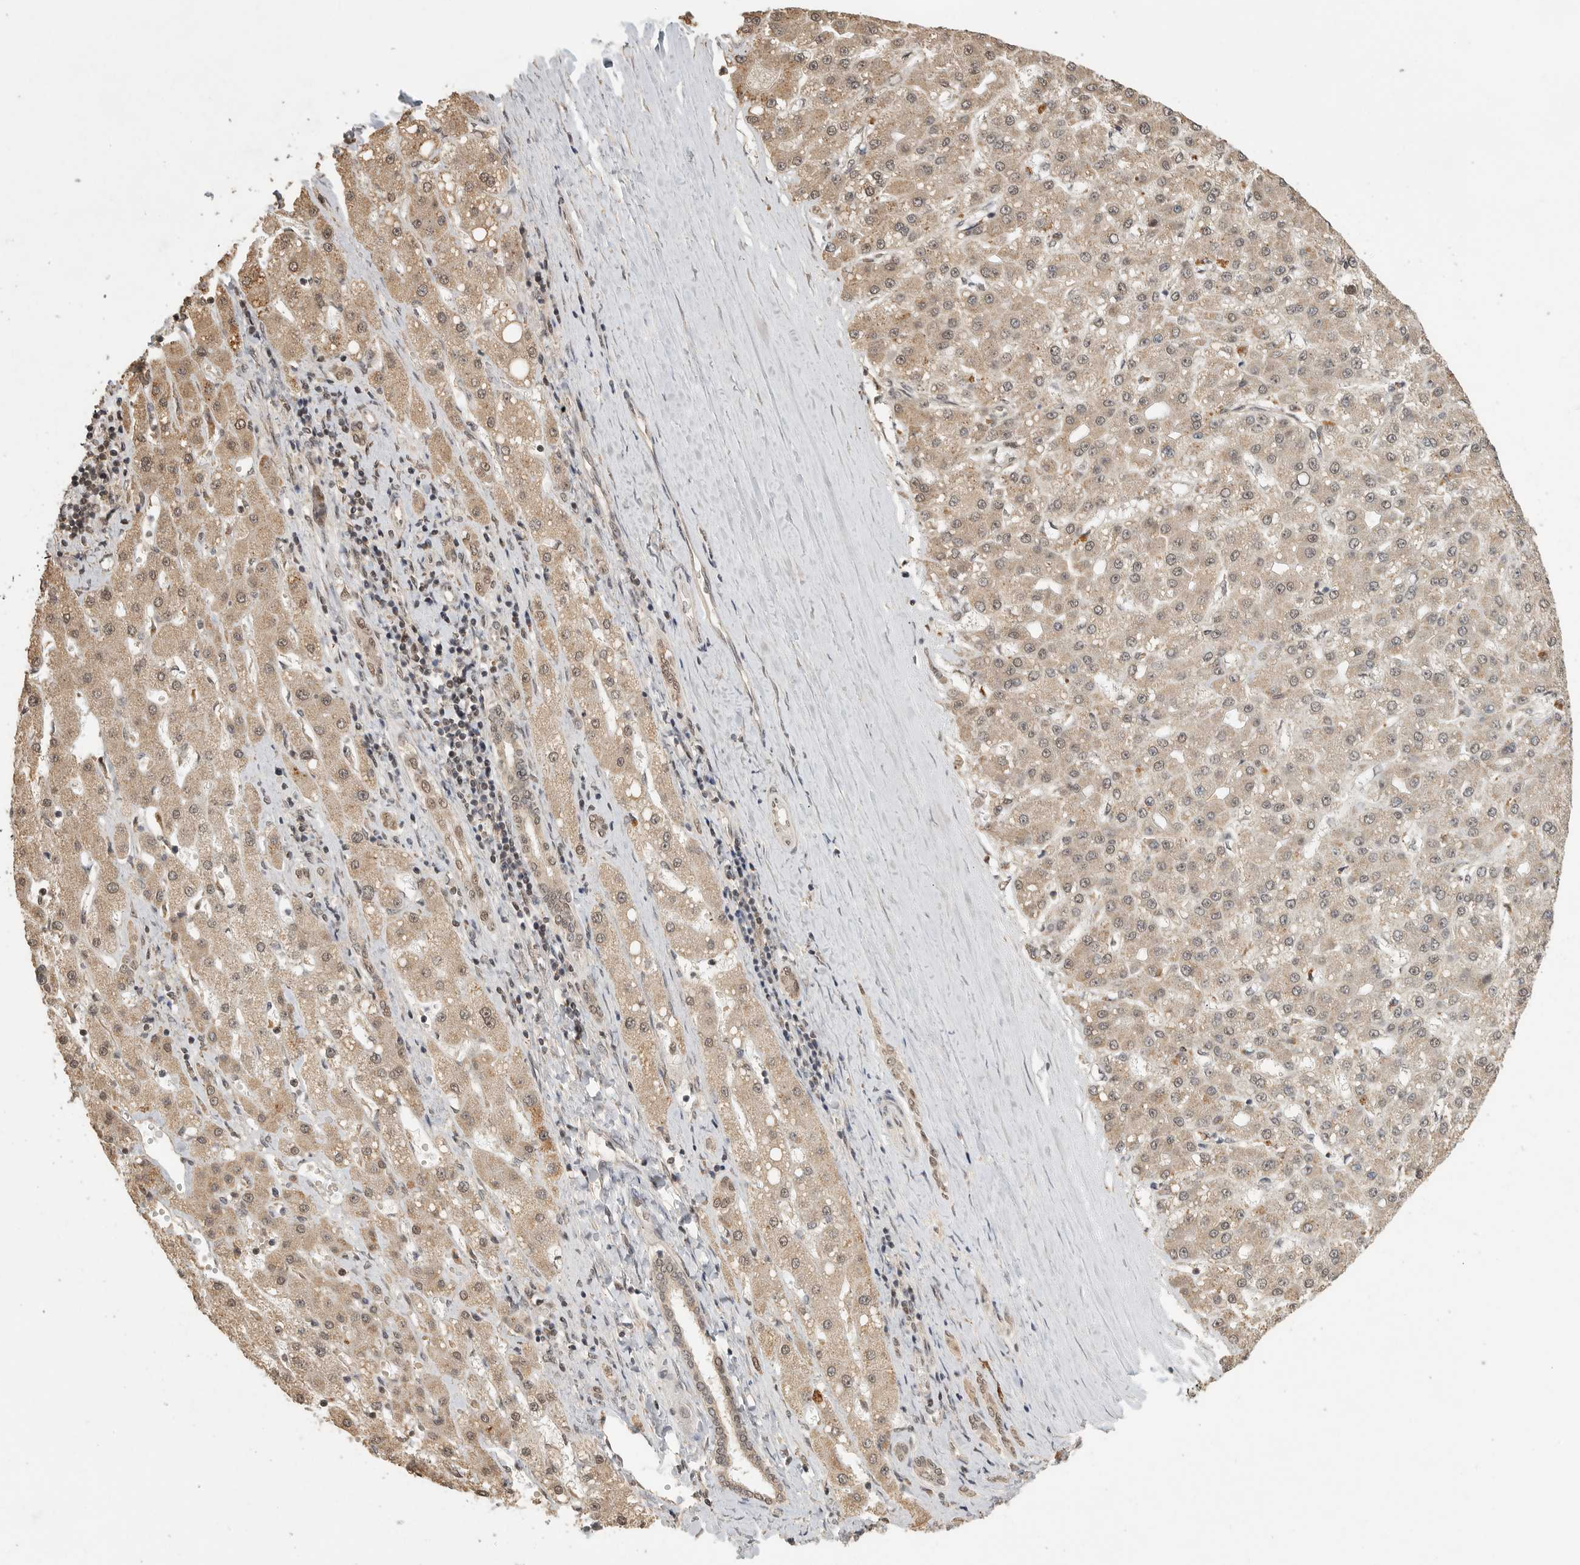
{"staining": {"intensity": "weak", "quantity": ">75%", "location": "cytoplasmic/membranous,nuclear"}, "tissue": "liver cancer", "cell_type": "Tumor cells", "image_type": "cancer", "snomed": [{"axis": "morphology", "description": "Carcinoma, Hepatocellular, NOS"}, {"axis": "topography", "description": "Liver"}], "caption": "Immunohistochemistry (IHC) histopathology image of neoplastic tissue: human liver hepatocellular carcinoma stained using immunohistochemistry (IHC) reveals low levels of weak protein expression localized specifically in the cytoplasmic/membranous and nuclear of tumor cells, appearing as a cytoplasmic/membranous and nuclear brown color.", "gene": "DFFA", "patient": {"sex": "male", "age": 67}}